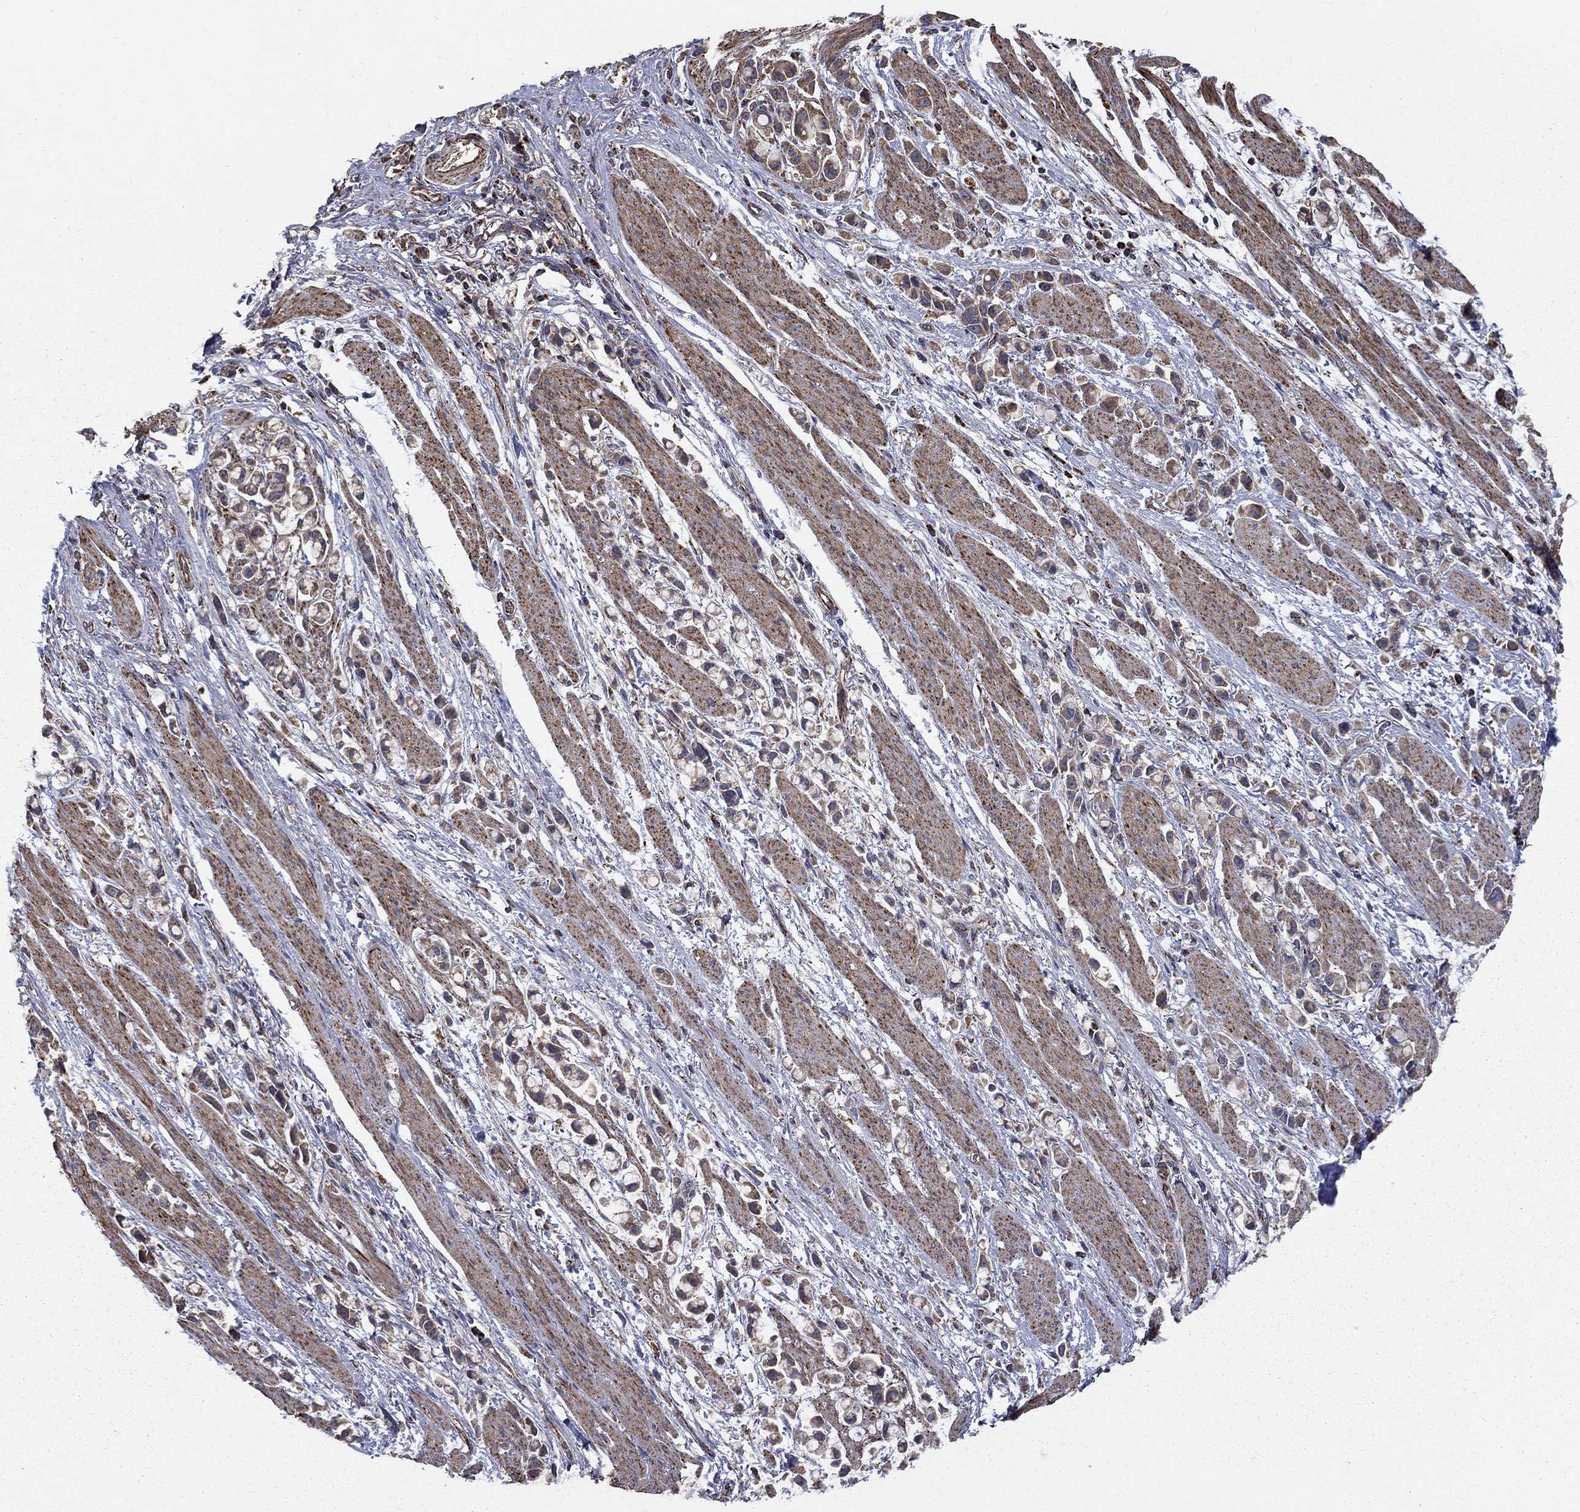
{"staining": {"intensity": "moderate", "quantity": "<25%", "location": "cytoplasmic/membranous"}, "tissue": "stomach cancer", "cell_type": "Tumor cells", "image_type": "cancer", "snomed": [{"axis": "morphology", "description": "Adenocarcinoma, NOS"}, {"axis": "topography", "description": "Stomach"}], "caption": "There is low levels of moderate cytoplasmic/membranous expression in tumor cells of stomach adenocarcinoma, as demonstrated by immunohistochemical staining (brown color).", "gene": "NDUFS8", "patient": {"sex": "female", "age": 81}}